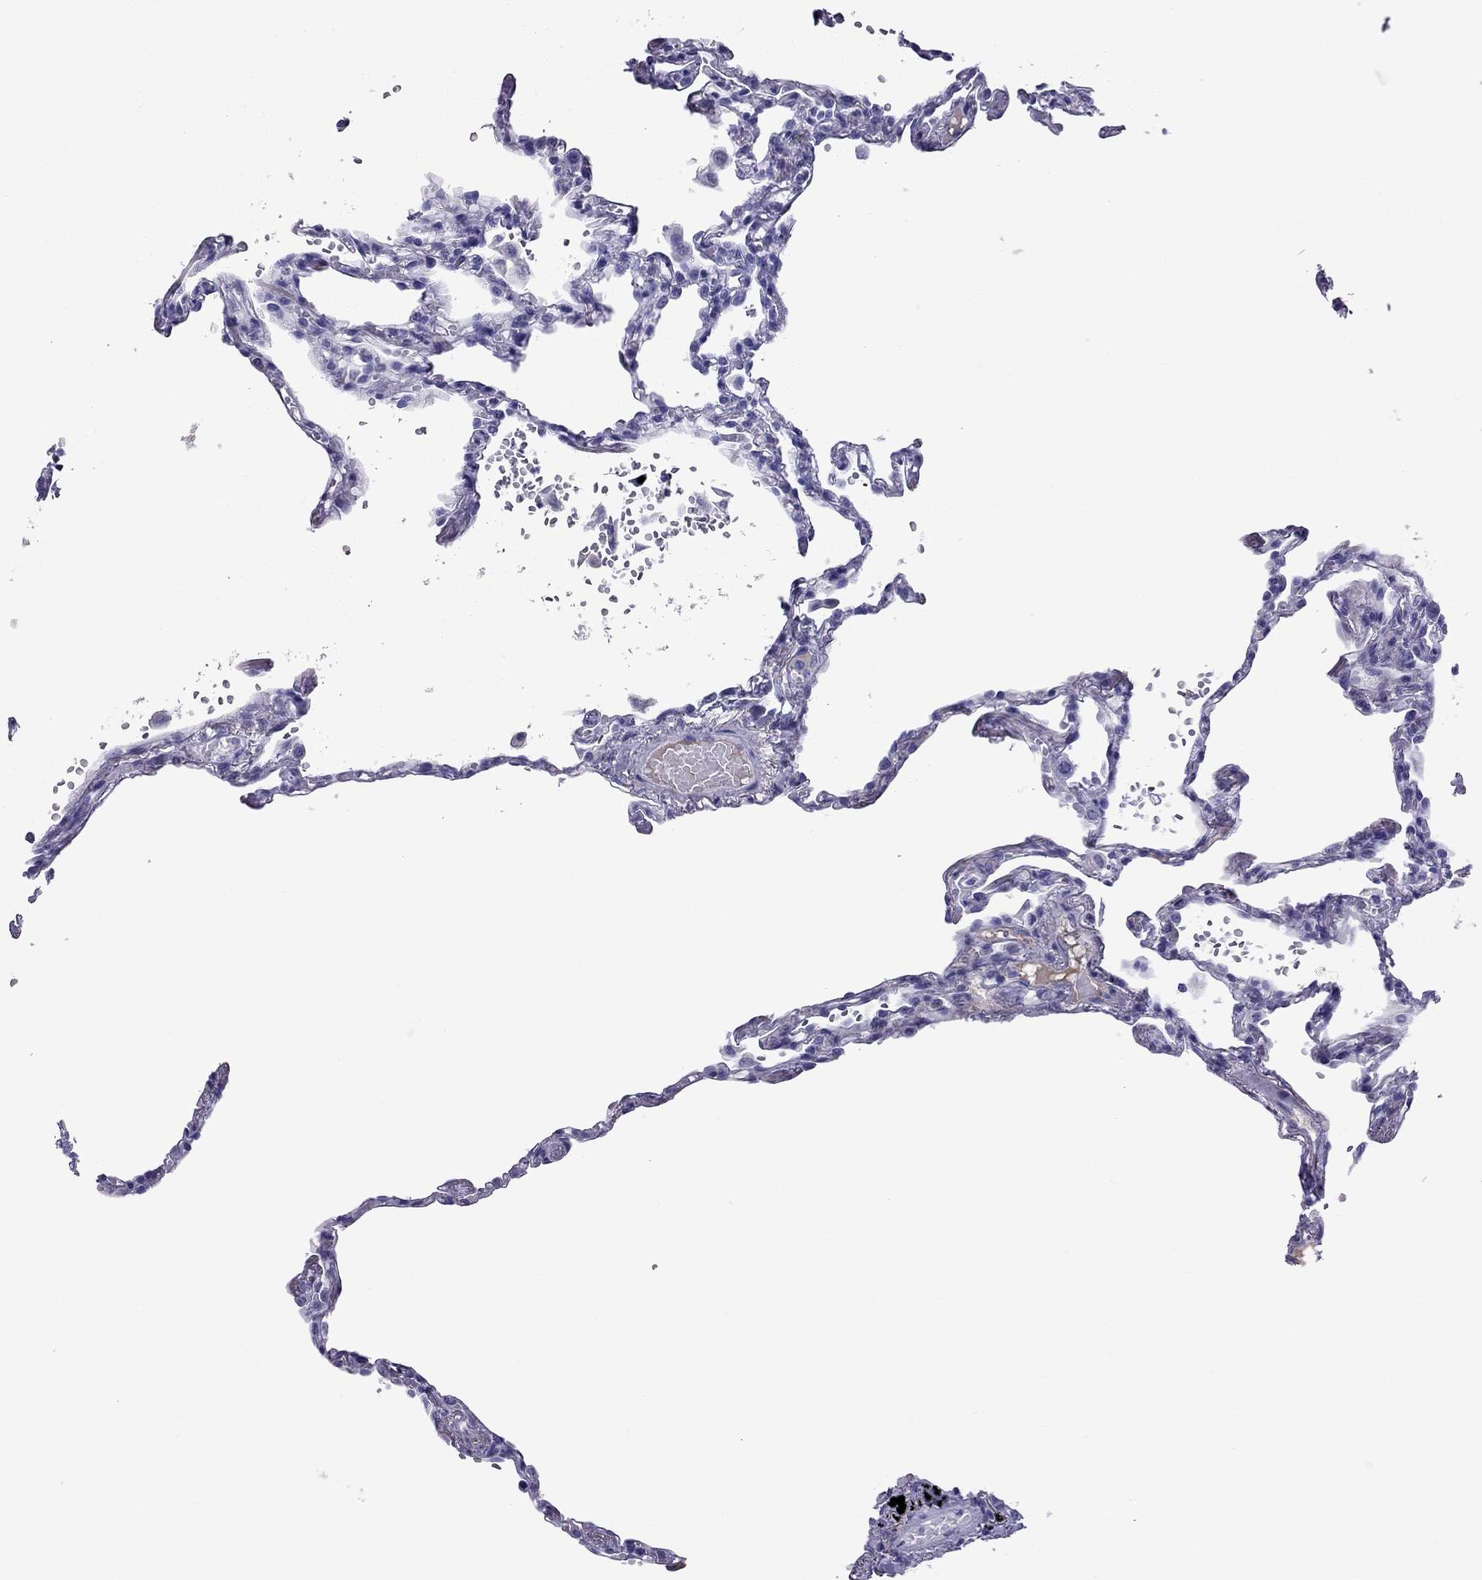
{"staining": {"intensity": "negative", "quantity": "none", "location": "none"}, "tissue": "lung", "cell_type": "Alveolar cells", "image_type": "normal", "snomed": [{"axis": "morphology", "description": "Normal tissue, NOS"}, {"axis": "topography", "description": "Lung"}], "caption": "Immunohistochemical staining of benign human lung demonstrates no significant expression in alveolar cells. Brightfield microscopy of immunohistochemistry (IHC) stained with DAB (brown) and hematoxylin (blue), captured at high magnification.", "gene": "SCART1", "patient": {"sex": "male", "age": 78}}